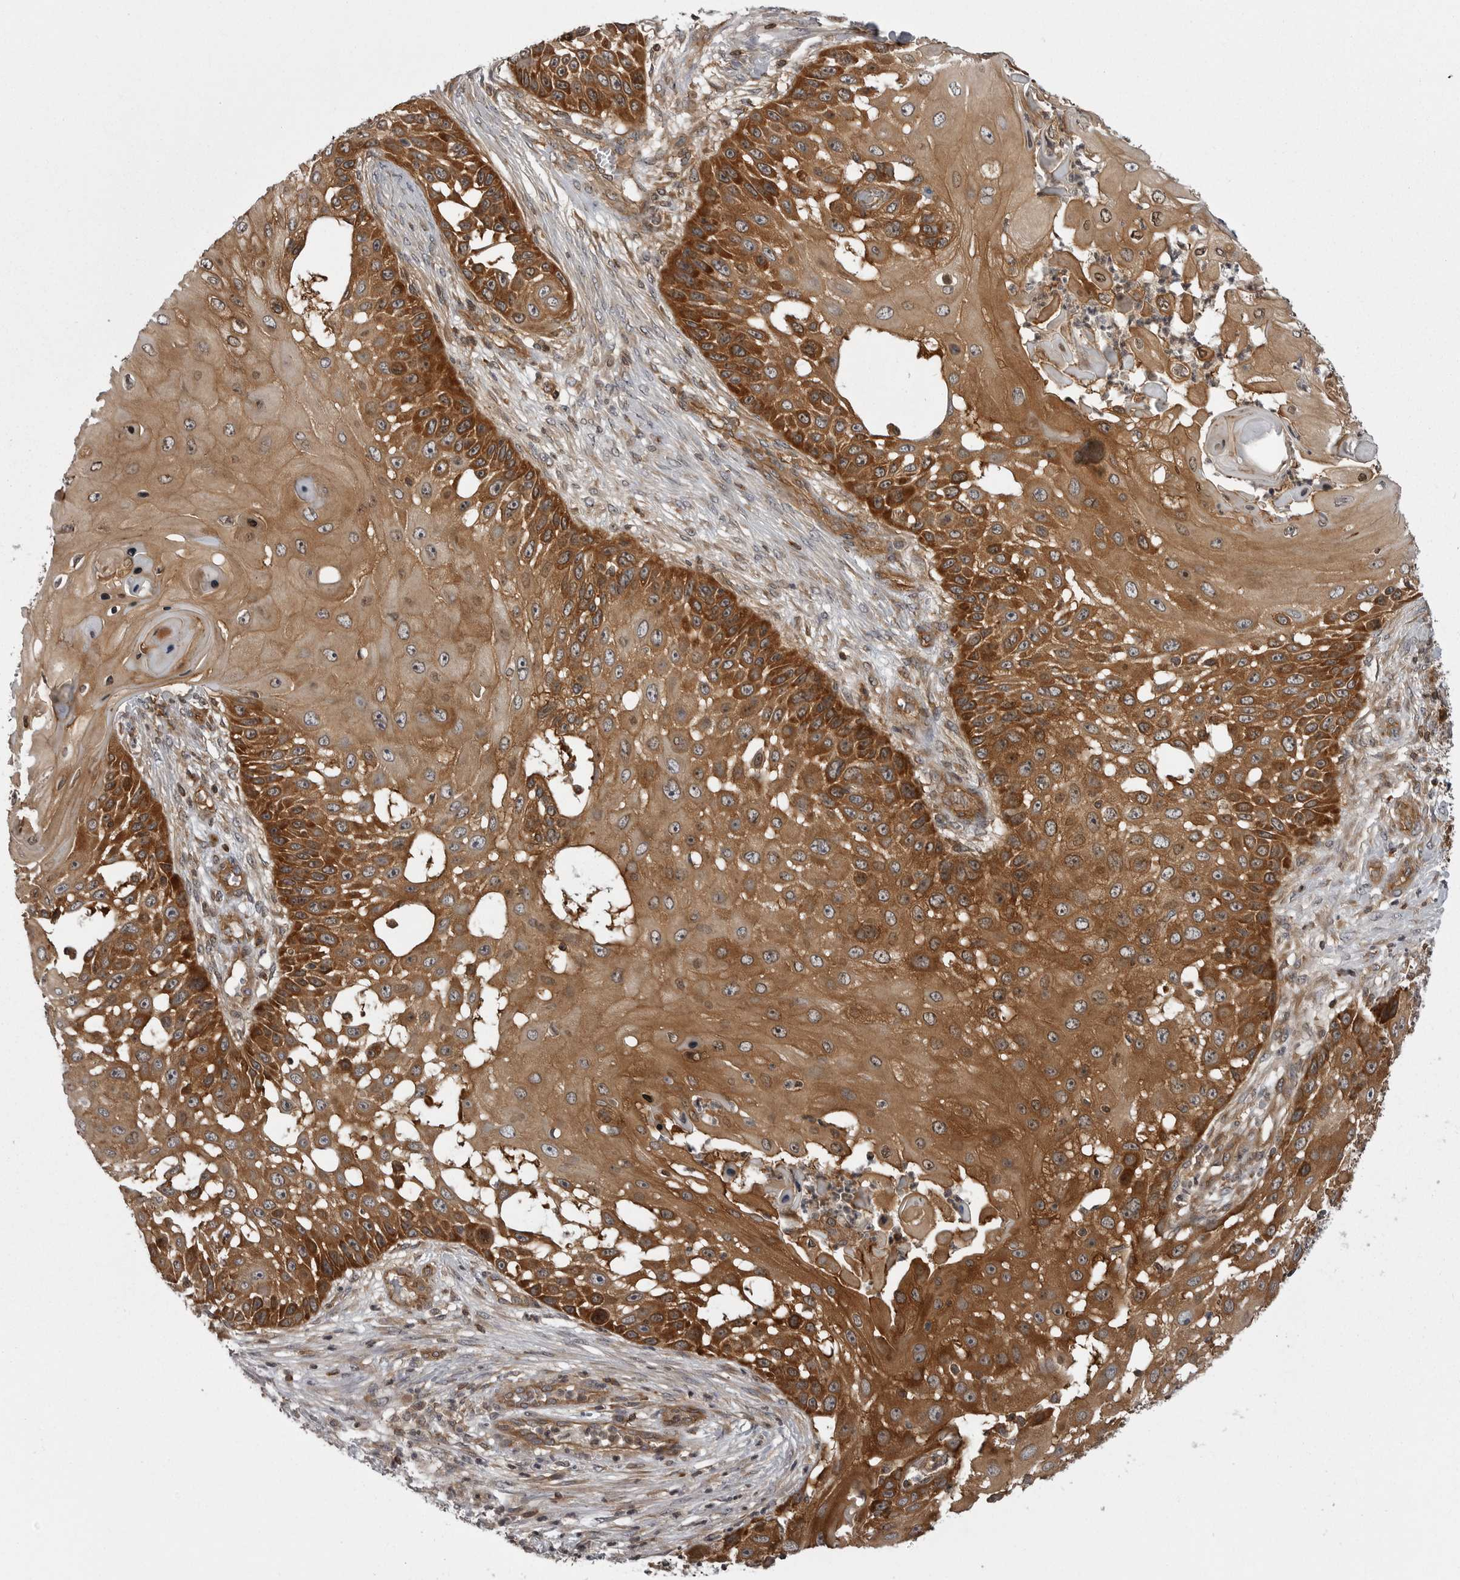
{"staining": {"intensity": "strong", "quantity": ">75%", "location": "cytoplasmic/membranous"}, "tissue": "skin cancer", "cell_type": "Tumor cells", "image_type": "cancer", "snomed": [{"axis": "morphology", "description": "Squamous cell carcinoma, NOS"}, {"axis": "topography", "description": "Skin"}], "caption": "Immunohistochemical staining of human skin squamous cell carcinoma shows high levels of strong cytoplasmic/membranous protein staining in about >75% of tumor cells. Nuclei are stained in blue.", "gene": "STK24", "patient": {"sex": "female", "age": 44}}